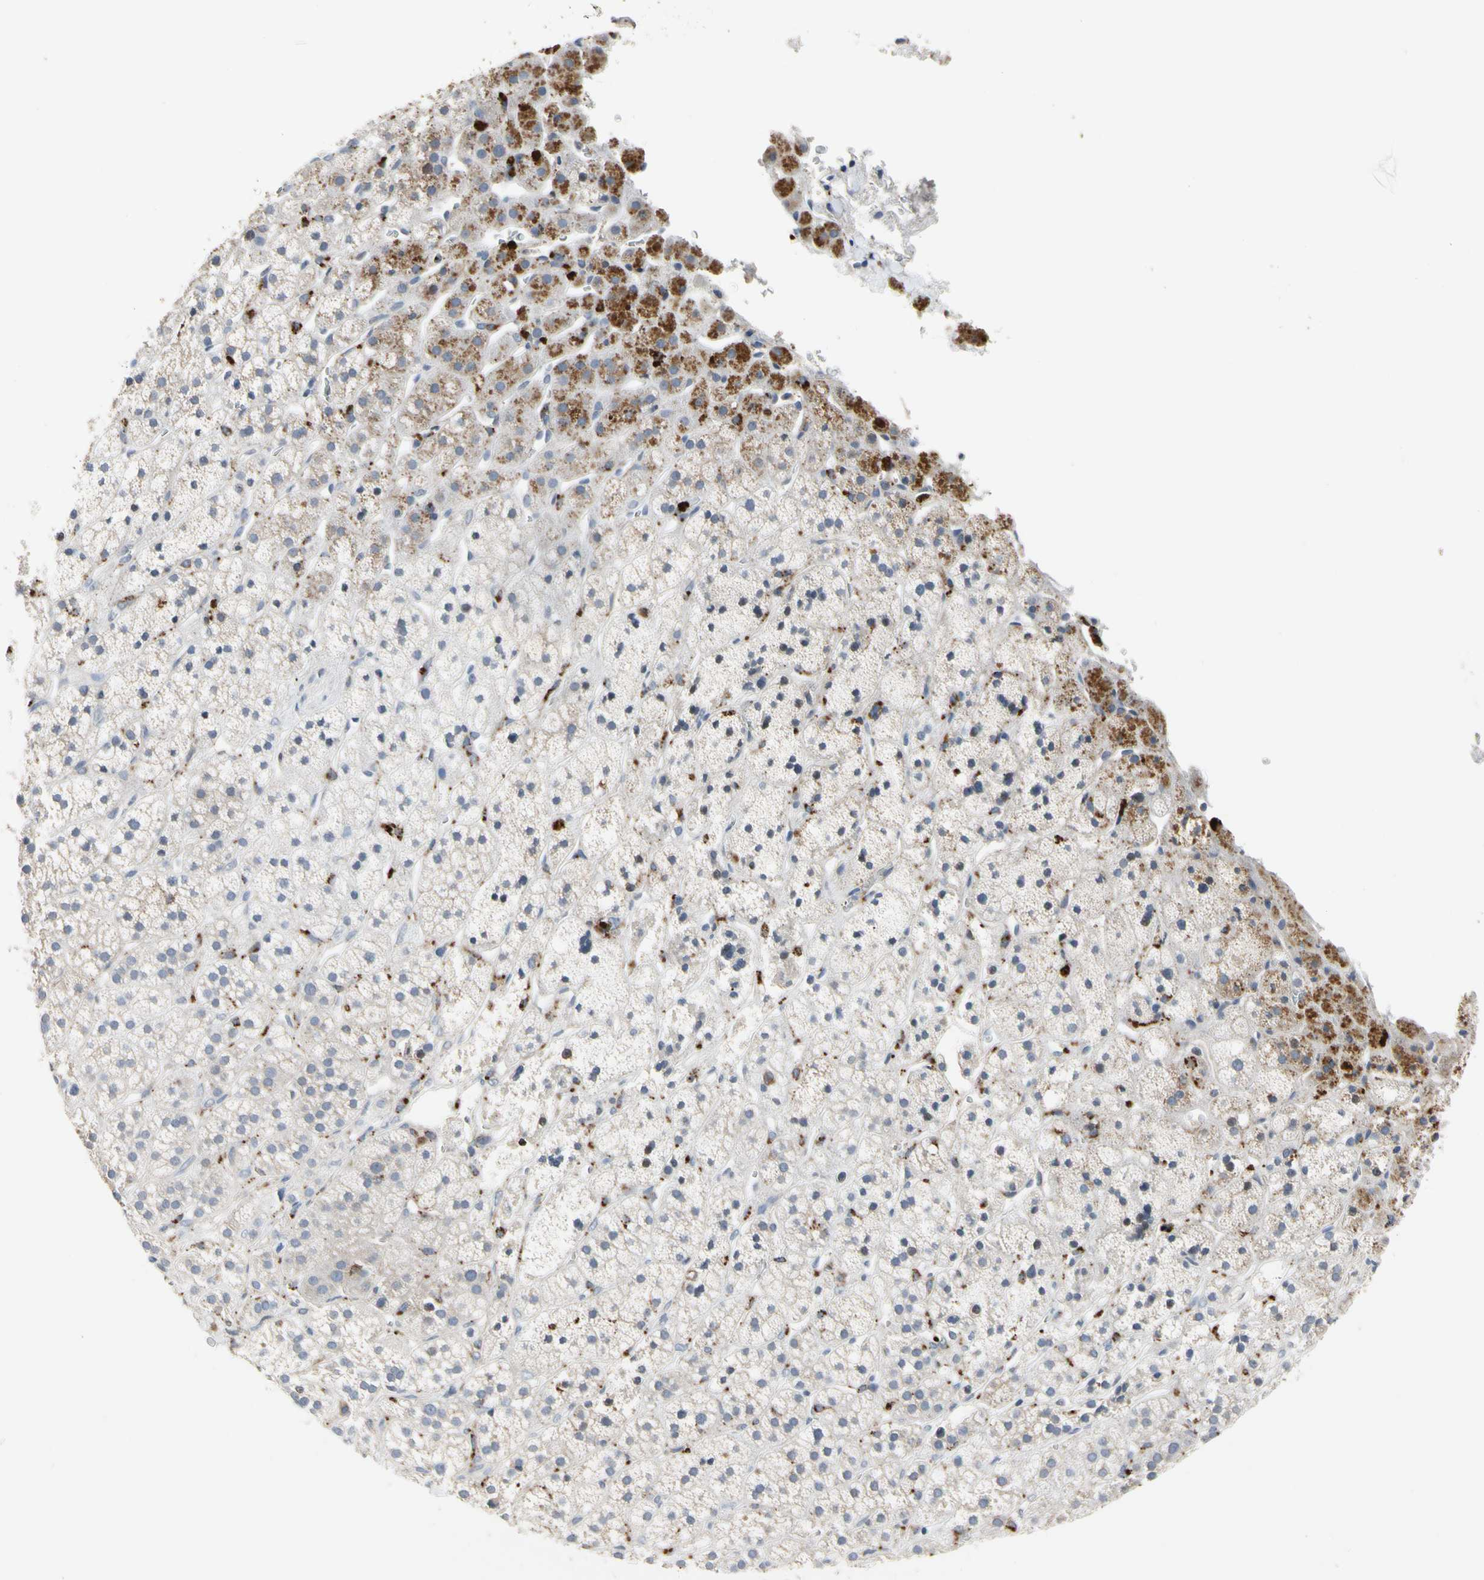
{"staining": {"intensity": "moderate", "quantity": "25%-75%", "location": "cytoplasmic/membranous"}, "tissue": "adrenal gland", "cell_type": "Glandular cells", "image_type": "normal", "snomed": [{"axis": "morphology", "description": "Normal tissue, NOS"}, {"axis": "topography", "description": "Adrenal gland"}], "caption": "Adrenal gland stained with IHC reveals moderate cytoplasmic/membranous expression in approximately 25%-75% of glandular cells. (DAB (3,3'-diaminobenzidine) = brown stain, brightfield microscopy at high magnification).", "gene": "ADA2", "patient": {"sex": "male", "age": 56}}